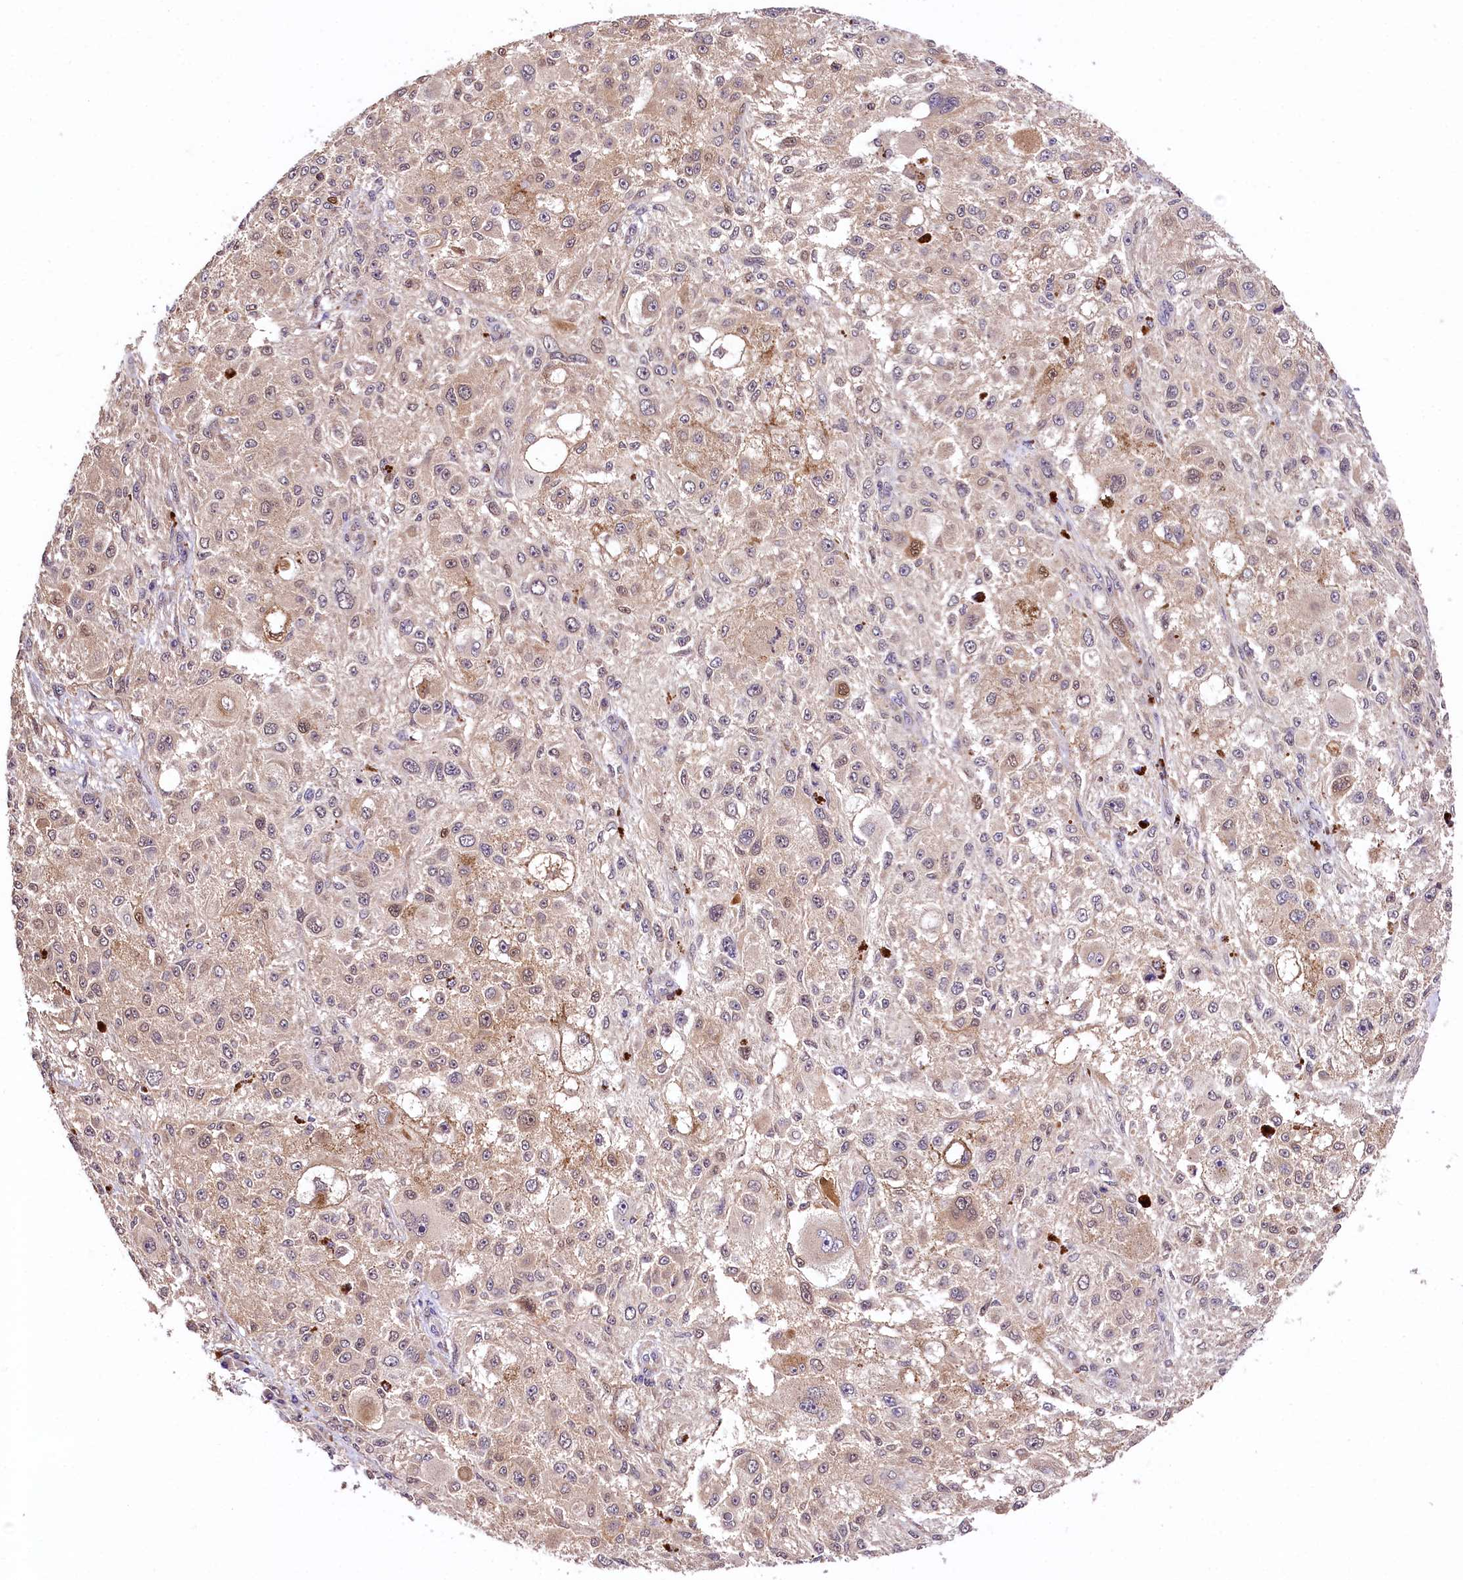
{"staining": {"intensity": "weak", "quantity": "25%-75%", "location": "cytoplasmic/membranous,nuclear"}, "tissue": "melanoma", "cell_type": "Tumor cells", "image_type": "cancer", "snomed": [{"axis": "morphology", "description": "Necrosis, NOS"}, {"axis": "morphology", "description": "Malignant melanoma, NOS"}, {"axis": "topography", "description": "Skin"}], "caption": "Tumor cells show low levels of weak cytoplasmic/membranous and nuclear expression in approximately 25%-75% of cells in melanoma.", "gene": "CHORDC1", "patient": {"sex": "female", "age": 87}}